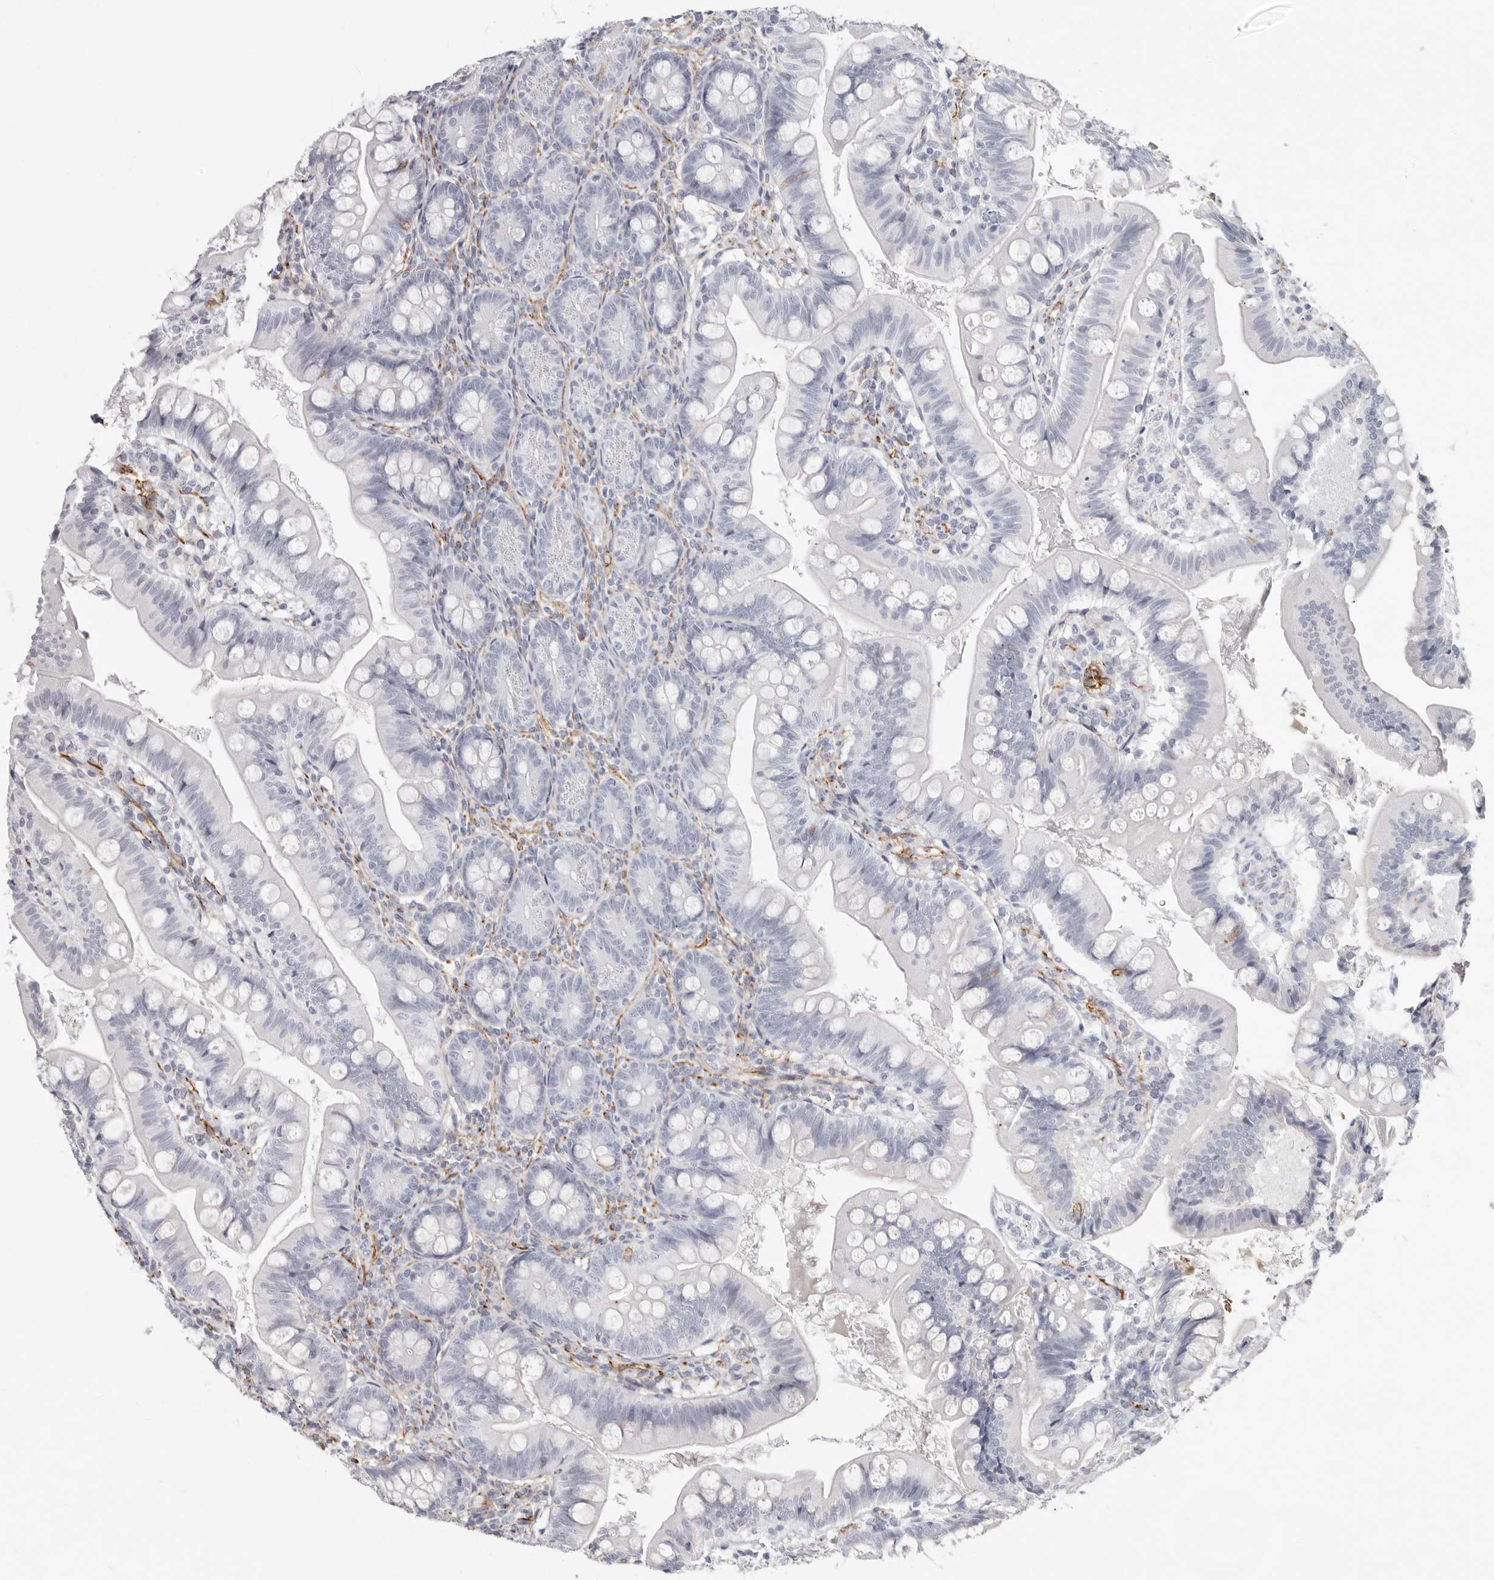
{"staining": {"intensity": "negative", "quantity": "none", "location": "none"}, "tissue": "small intestine", "cell_type": "Glandular cells", "image_type": "normal", "snomed": [{"axis": "morphology", "description": "Normal tissue, NOS"}, {"axis": "topography", "description": "Small intestine"}], "caption": "Micrograph shows no significant protein staining in glandular cells of normal small intestine. (DAB (3,3'-diaminobenzidine) immunohistochemistry (IHC) with hematoxylin counter stain).", "gene": "SZT2", "patient": {"sex": "male", "age": 7}}